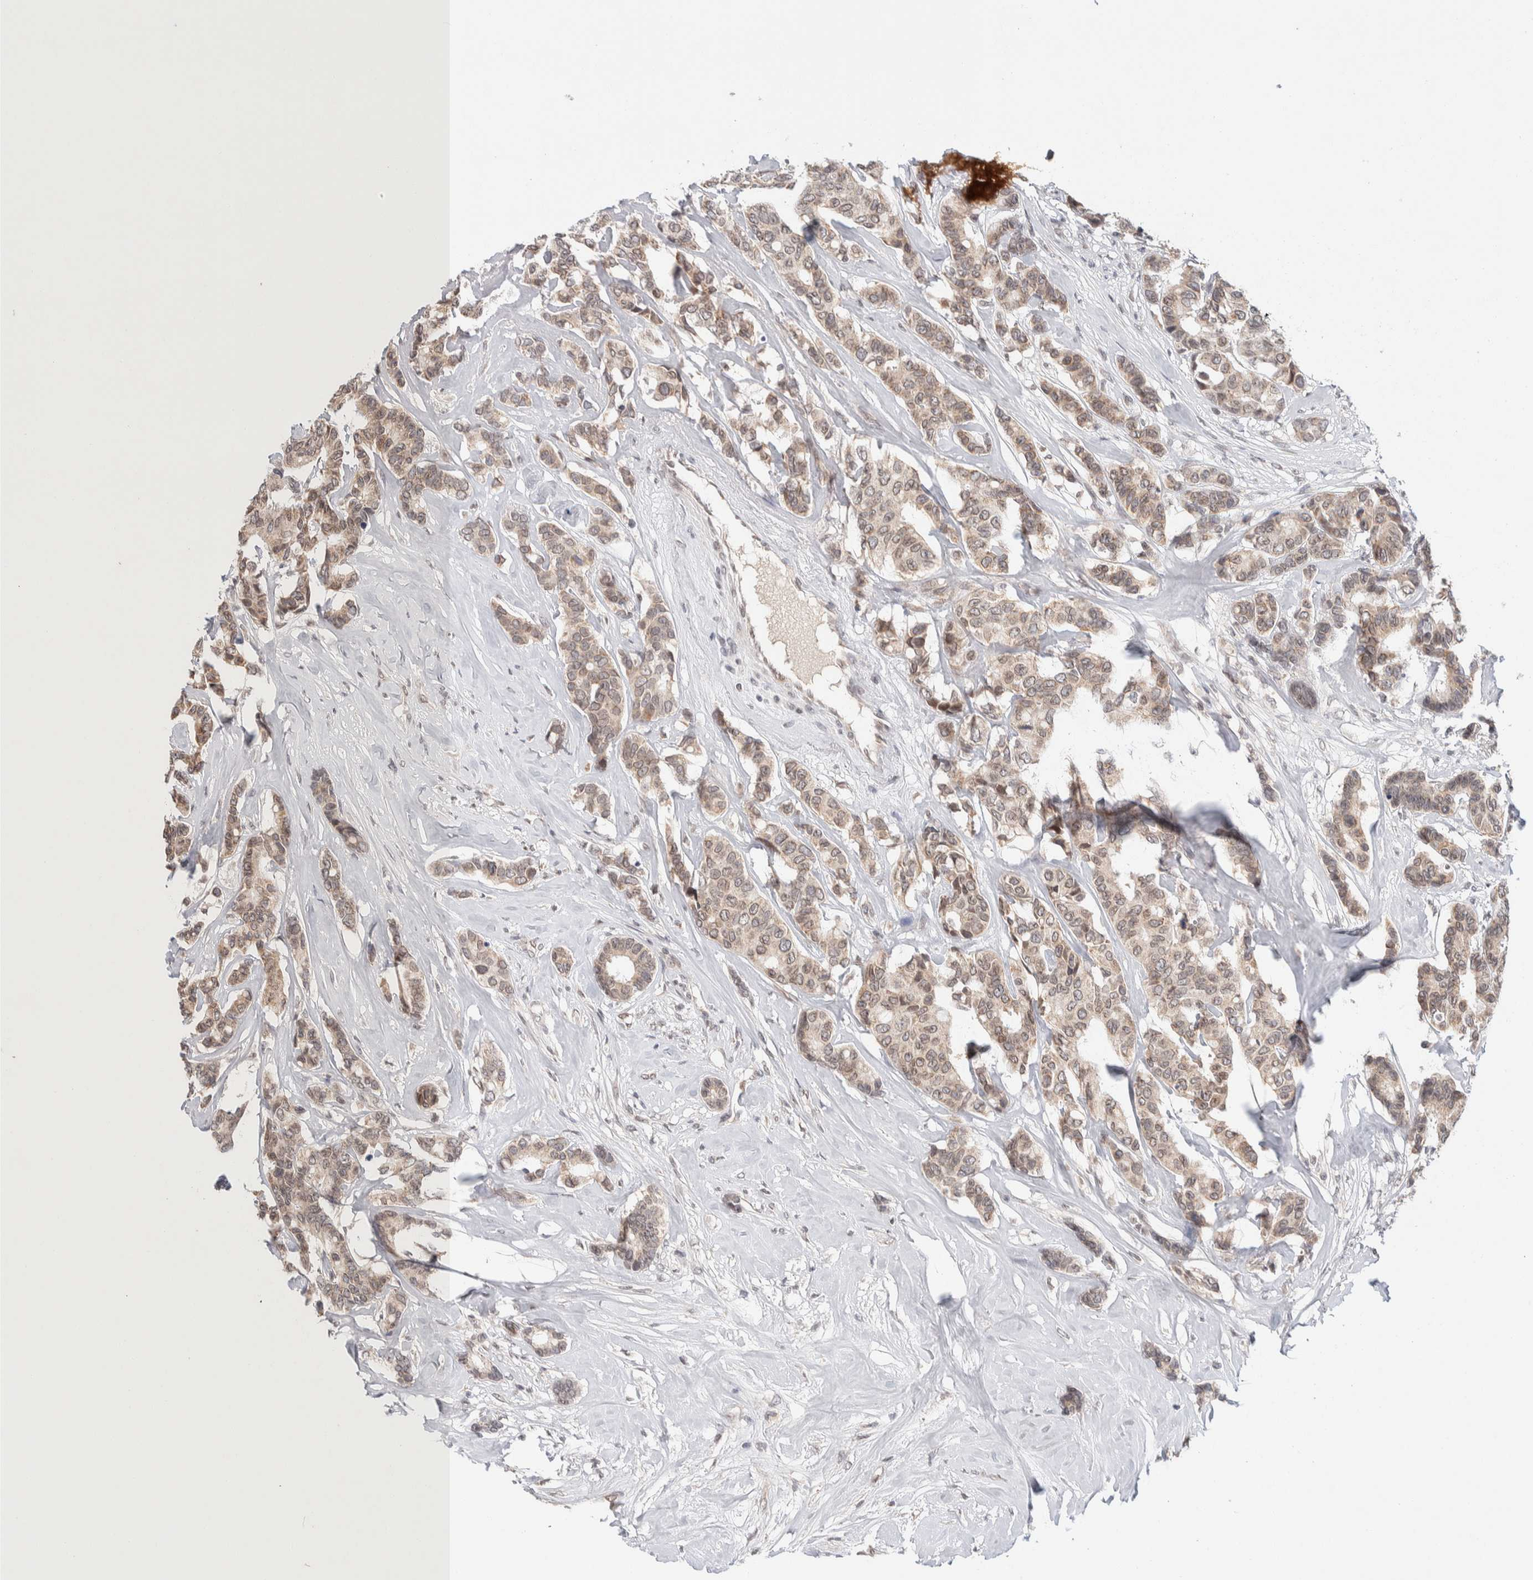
{"staining": {"intensity": "weak", "quantity": ">75%", "location": "cytoplasmic/membranous,nuclear"}, "tissue": "breast cancer", "cell_type": "Tumor cells", "image_type": "cancer", "snomed": [{"axis": "morphology", "description": "Duct carcinoma"}, {"axis": "topography", "description": "Breast"}], "caption": "Immunohistochemistry (IHC) staining of breast cancer, which demonstrates low levels of weak cytoplasmic/membranous and nuclear positivity in approximately >75% of tumor cells indicating weak cytoplasmic/membranous and nuclear protein positivity. The staining was performed using DAB (3,3'-diaminobenzidine) (brown) for protein detection and nuclei were counterstained in hematoxylin (blue).", "gene": "CRAT", "patient": {"sex": "female", "age": 87}}